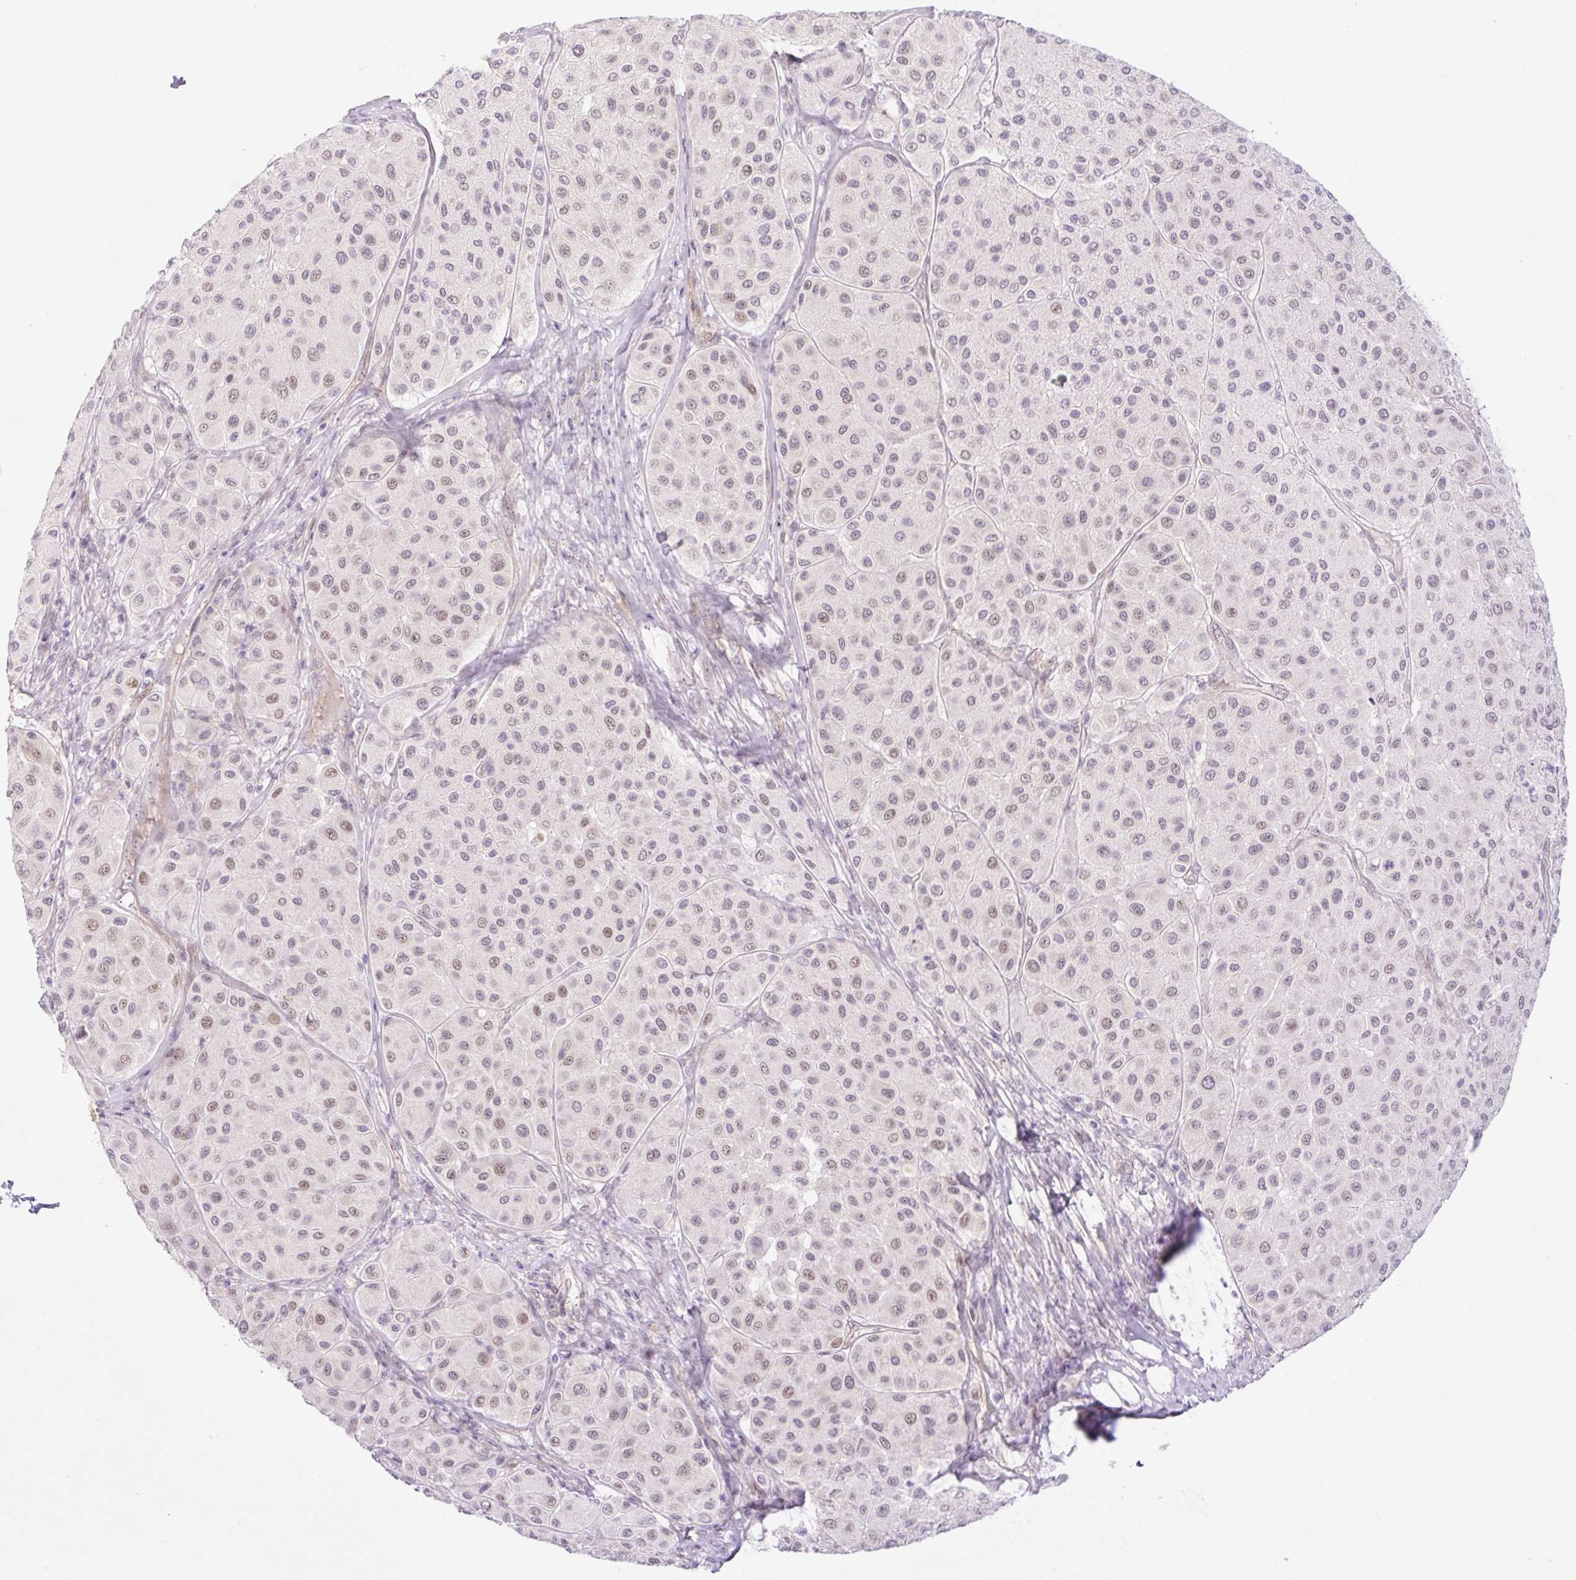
{"staining": {"intensity": "moderate", "quantity": "25%-75%", "location": "nuclear"}, "tissue": "melanoma", "cell_type": "Tumor cells", "image_type": "cancer", "snomed": [{"axis": "morphology", "description": "Malignant melanoma, Metastatic site"}, {"axis": "topography", "description": "Smooth muscle"}], "caption": "This micrograph displays immunohistochemistry staining of malignant melanoma (metastatic site), with medium moderate nuclear positivity in approximately 25%-75% of tumor cells.", "gene": "ICE1", "patient": {"sex": "male", "age": 41}}